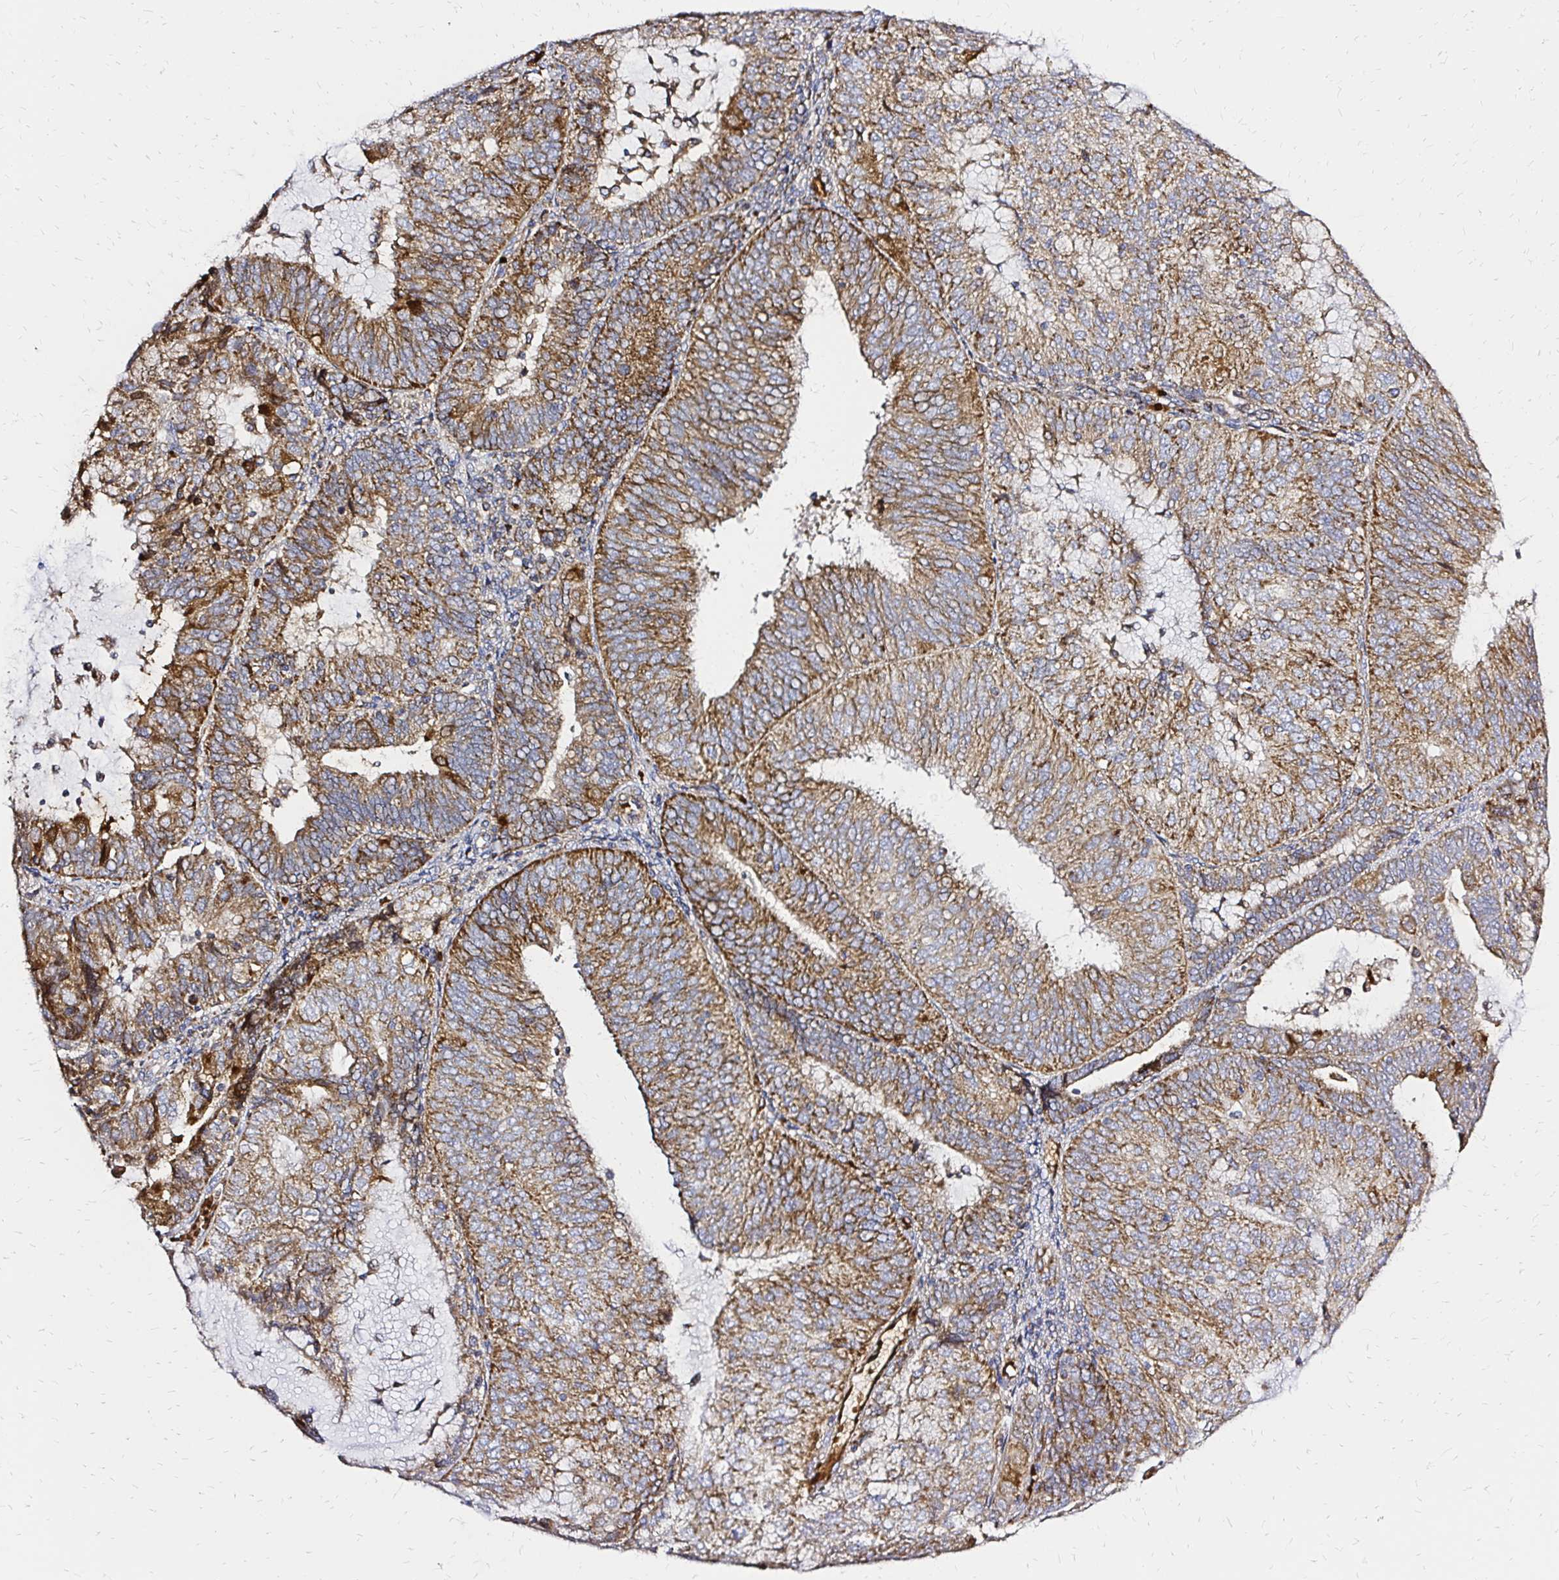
{"staining": {"intensity": "moderate", "quantity": ">75%", "location": "cytoplasmic/membranous"}, "tissue": "endometrial cancer", "cell_type": "Tumor cells", "image_type": "cancer", "snomed": [{"axis": "morphology", "description": "Adenocarcinoma, NOS"}, {"axis": "topography", "description": "Endometrium"}], "caption": "Brown immunohistochemical staining in endometrial cancer (adenocarcinoma) exhibits moderate cytoplasmic/membranous staining in approximately >75% of tumor cells.", "gene": "MRPL13", "patient": {"sex": "female", "age": 81}}